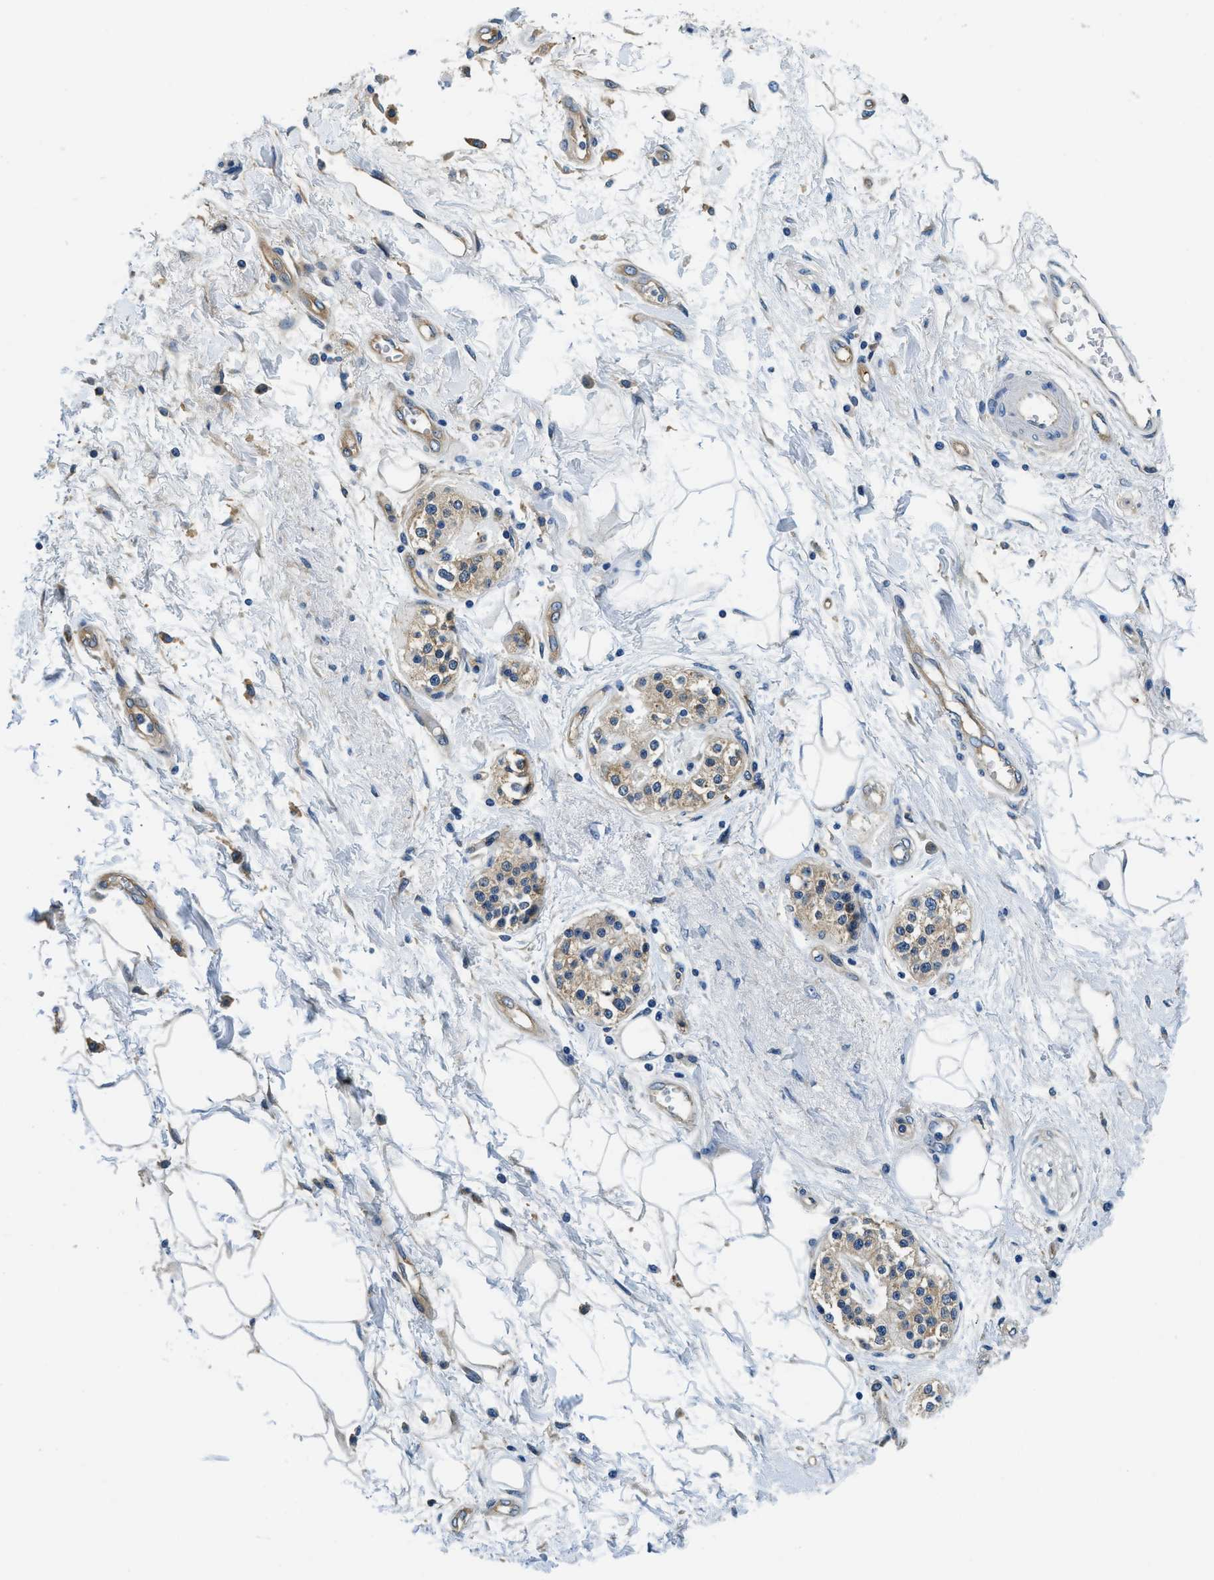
{"staining": {"intensity": "negative", "quantity": "none", "location": "none"}, "tissue": "adipose tissue", "cell_type": "Adipocytes", "image_type": "normal", "snomed": [{"axis": "morphology", "description": "Normal tissue, NOS"}, {"axis": "morphology", "description": "Adenocarcinoma, NOS"}, {"axis": "topography", "description": "Duodenum"}, {"axis": "topography", "description": "Peripheral nerve tissue"}], "caption": "The photomicrograph displays no staining of adipocytes in benign adipose tissue.", "gene": "TWF1", "patient": {"sex": "female", "age": 60}}